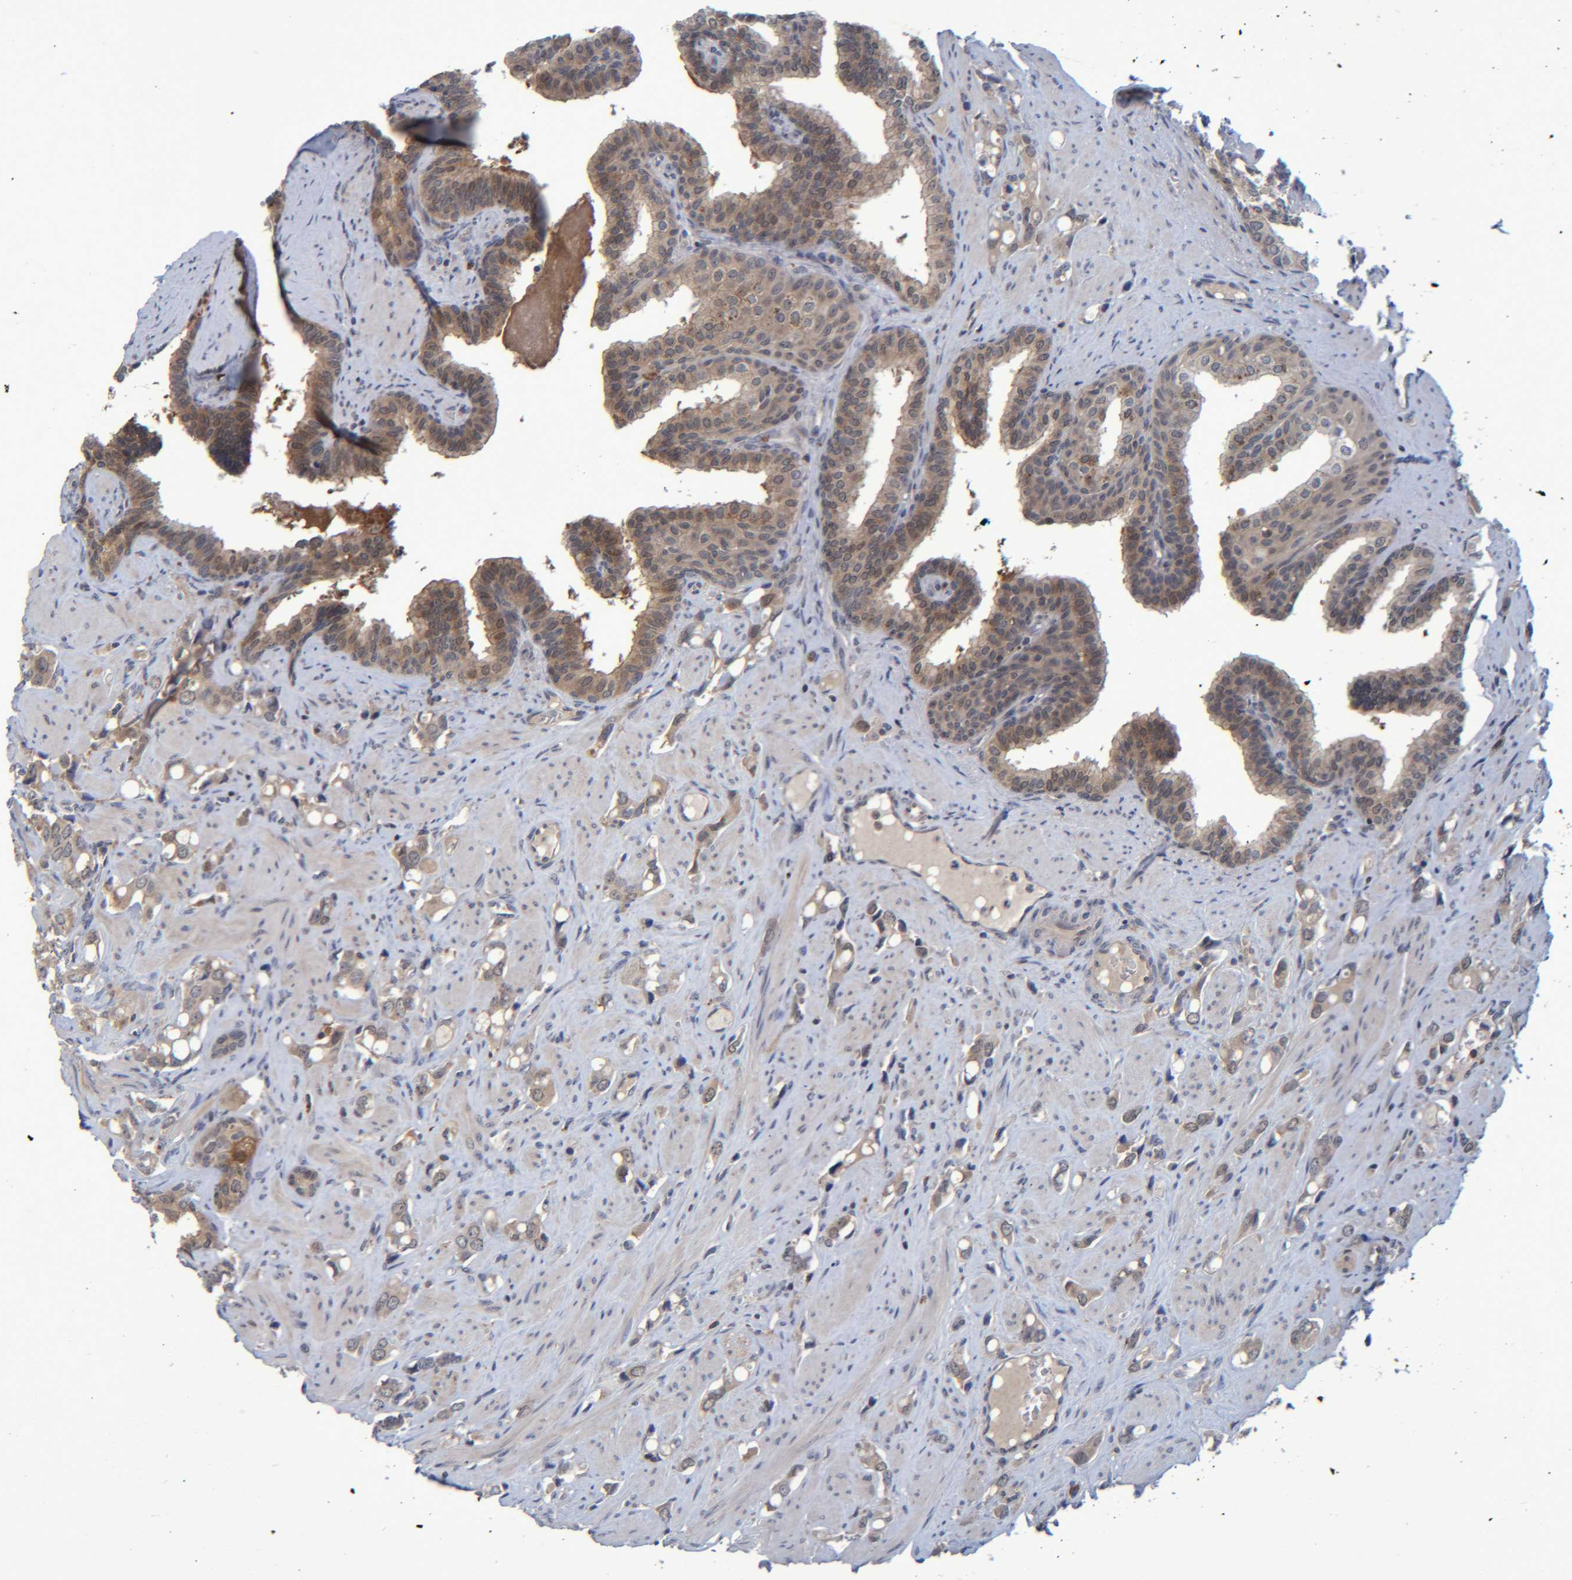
{"staining": {"intensity": "weak", "quantity": ">75%", "location": "cytoplasmic/membranous"}, "tissue": "prostate cancer", "cell_type": "Tumor cells", "image_type": "cancer", "snomed": [{"axis": "morphology", "description": "Adenocarcinoma, High grade"}, {"axis": "topography", "description": "Prostate"}], "caption": "IHC (DAB (3,3'-diaminobenzidine)) staining of human adenocarcinoma (high-grade) (prostate) shows weak cytoplasmic/membranous protein positivity in approximately >75% of tumor cells.", "gene": "PCYT2", "patient": {"sex": "male", "age": 52}}